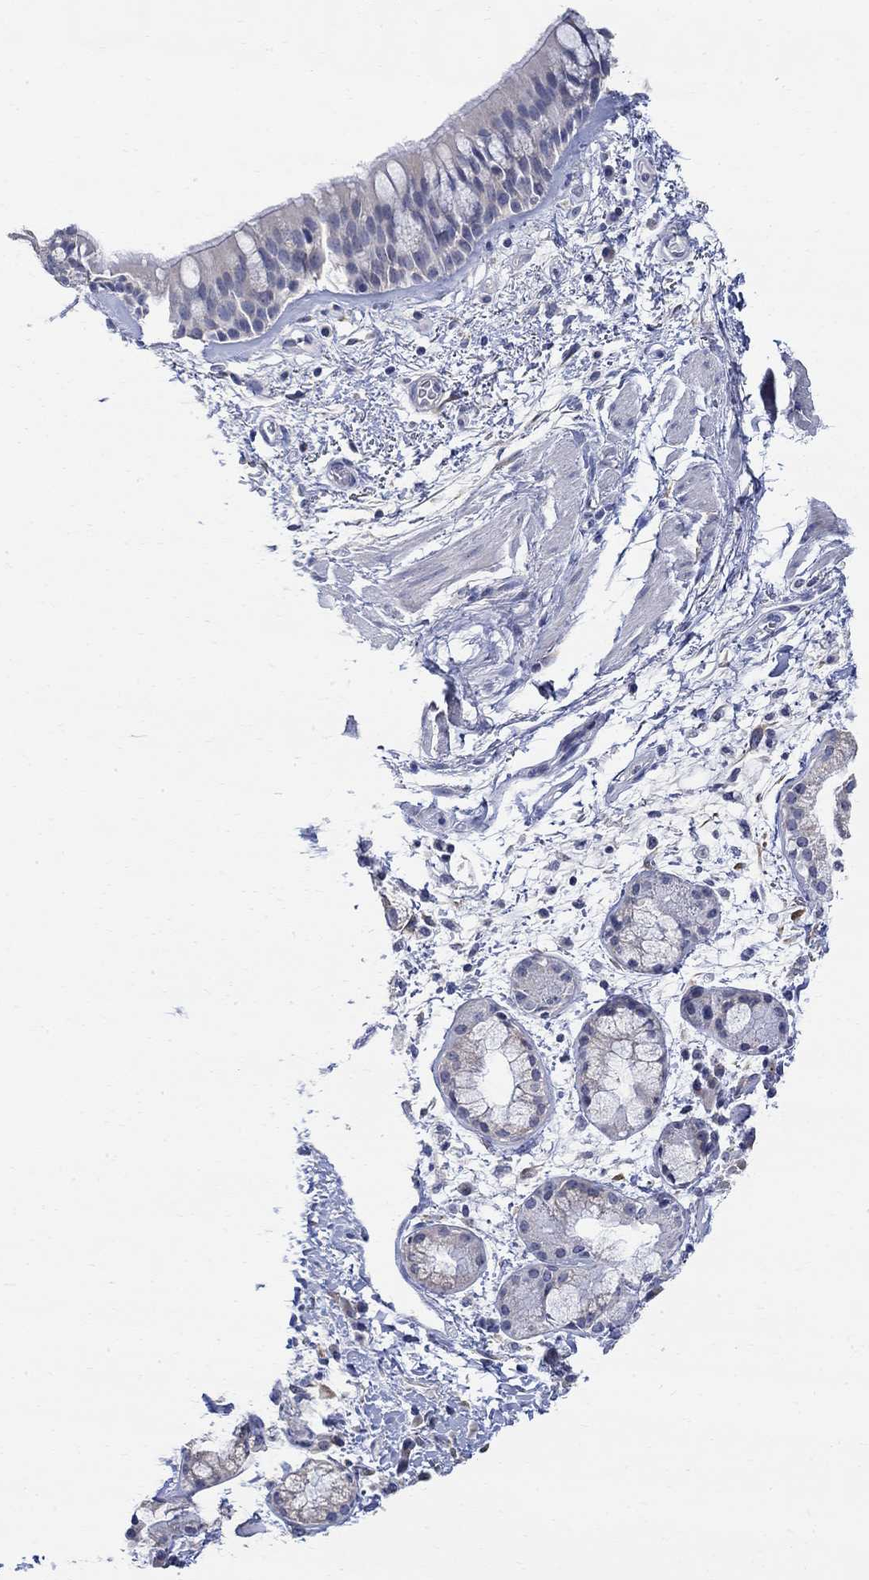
{"staining": {"intensity": "negative", "quantity": "none", "location": "none"}, "tissue": "bronchus", "cell_type": "Respiratory epithelial cells", "image_type": "normal", "snomed": [{"axis": "morphology", "description": "Normal tissue, NOS"}, {"axis": "topography", "description": "Bronchus"}, {"axis": "topography", "description": "Lung"}], "caption": "Immunohistochemistry image of normal bronchus stained for a protein (brown), which displays no expression in respiratory epithelial cells. The staining is performed using DAB (3,3'-diaminobenzidine) brown chromogen with nuclei counter-stained in using hematoxylin.", "gene": "FNDC5", "patient": {"sex": "female", "age": 57}}